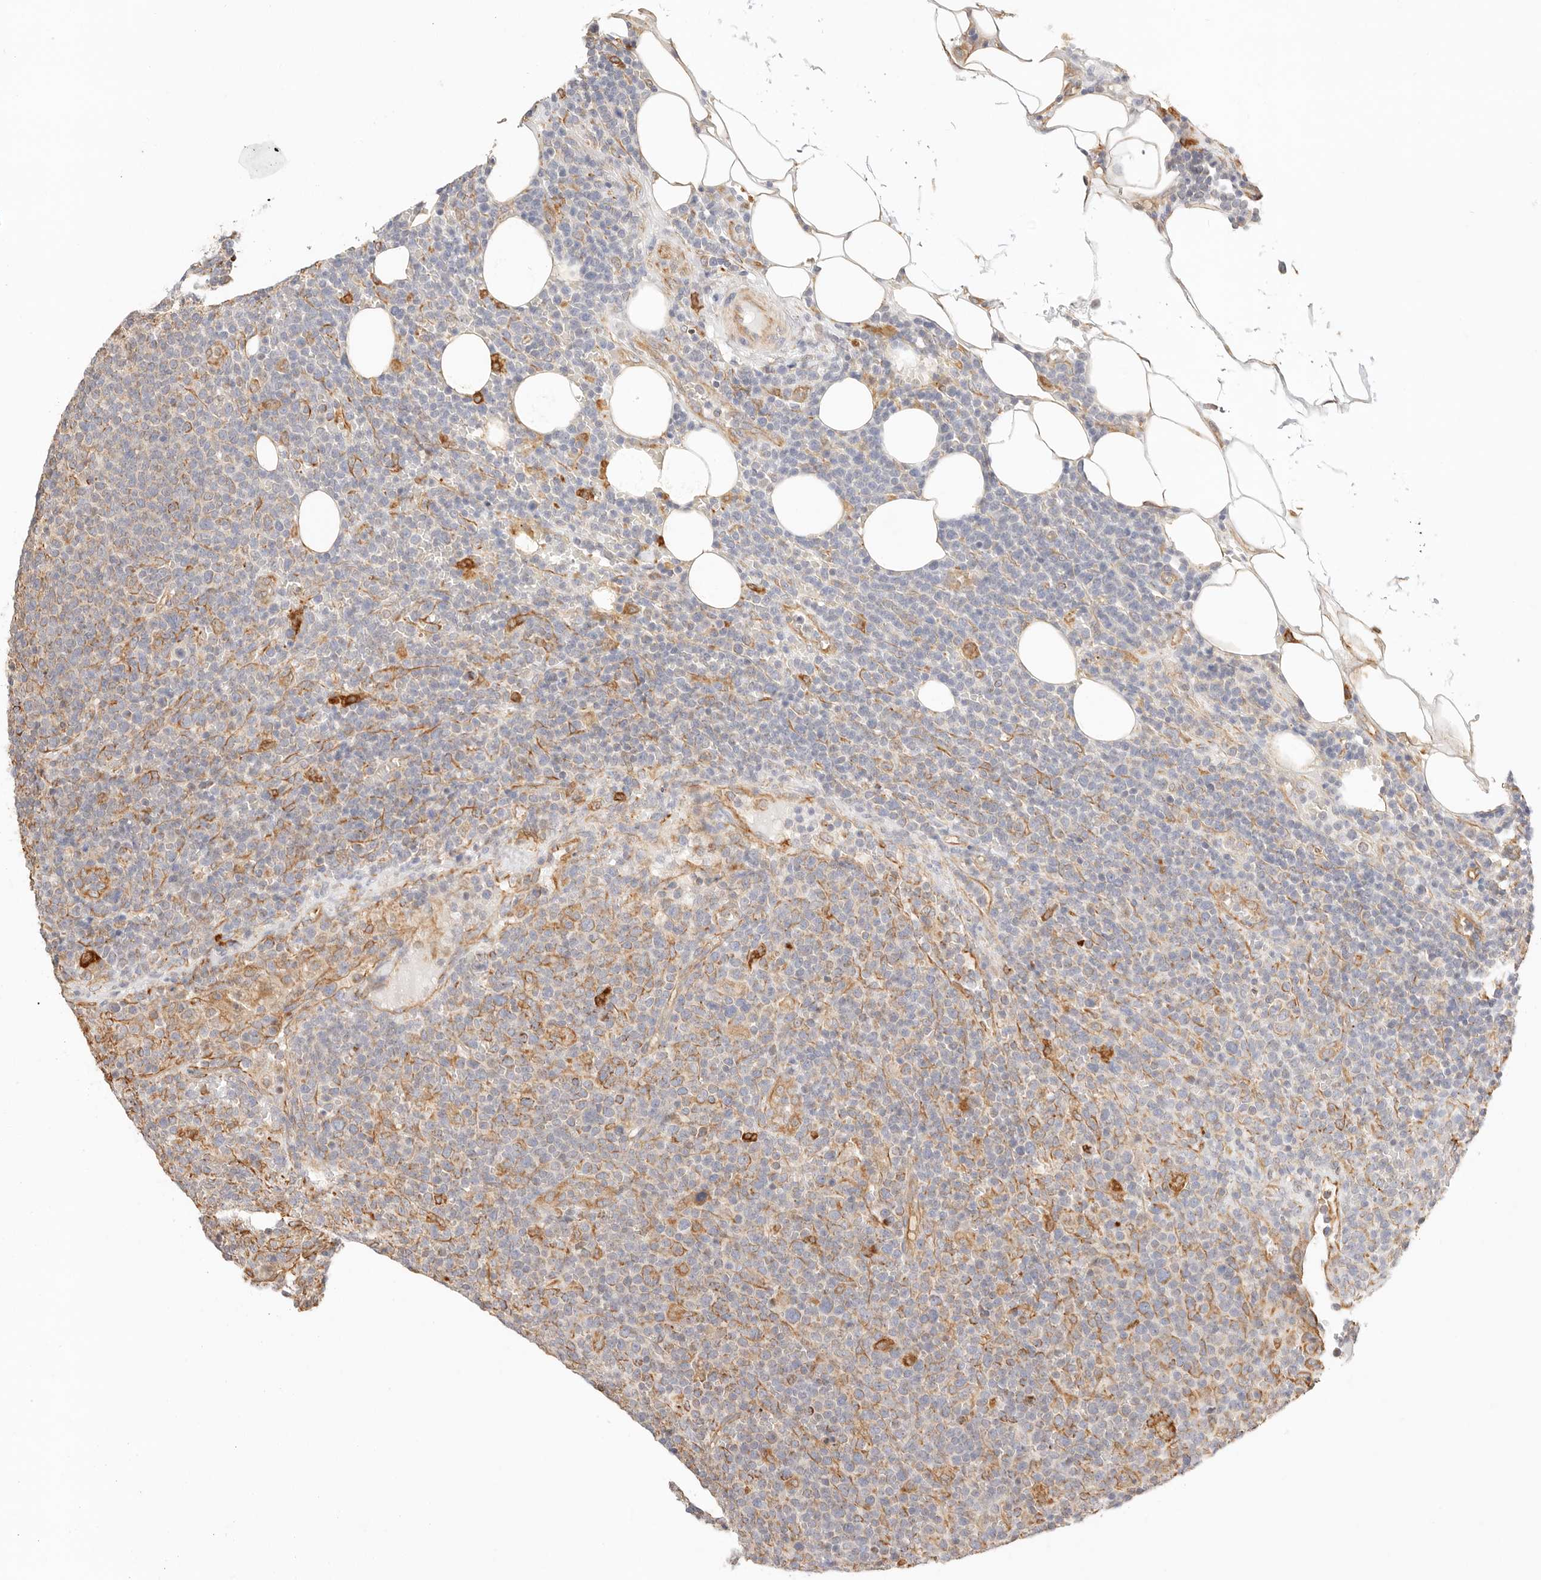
{"staining": {"intensity": "moderate", "quantity": "<25%", "location": "cytoplasmic/membranous"}, "tissue": "lymphoma", "cell_type": "Tumor cells", "image_type": "cancer", "snomed": [{"axis": "morphology", "description": "Malignant lymphoma, non-Hodgkin's type, High grade"}, {"axis": "topography", "description": "Lymph node"}], "caption": "High-power microscopy captured an immunohistochemistry image of malignant lymphoma, non-Hodgkin's type (high-grade), revealing moderate cytoplasmic/membranous staining in about <25% of tumor cells. (DAB (3,3'-diaminobenzidine) IHC with brightfield microscopy, high magnification).", "gene": "ZC3H11A", "patient": {"sex": "male", "age": 61}}